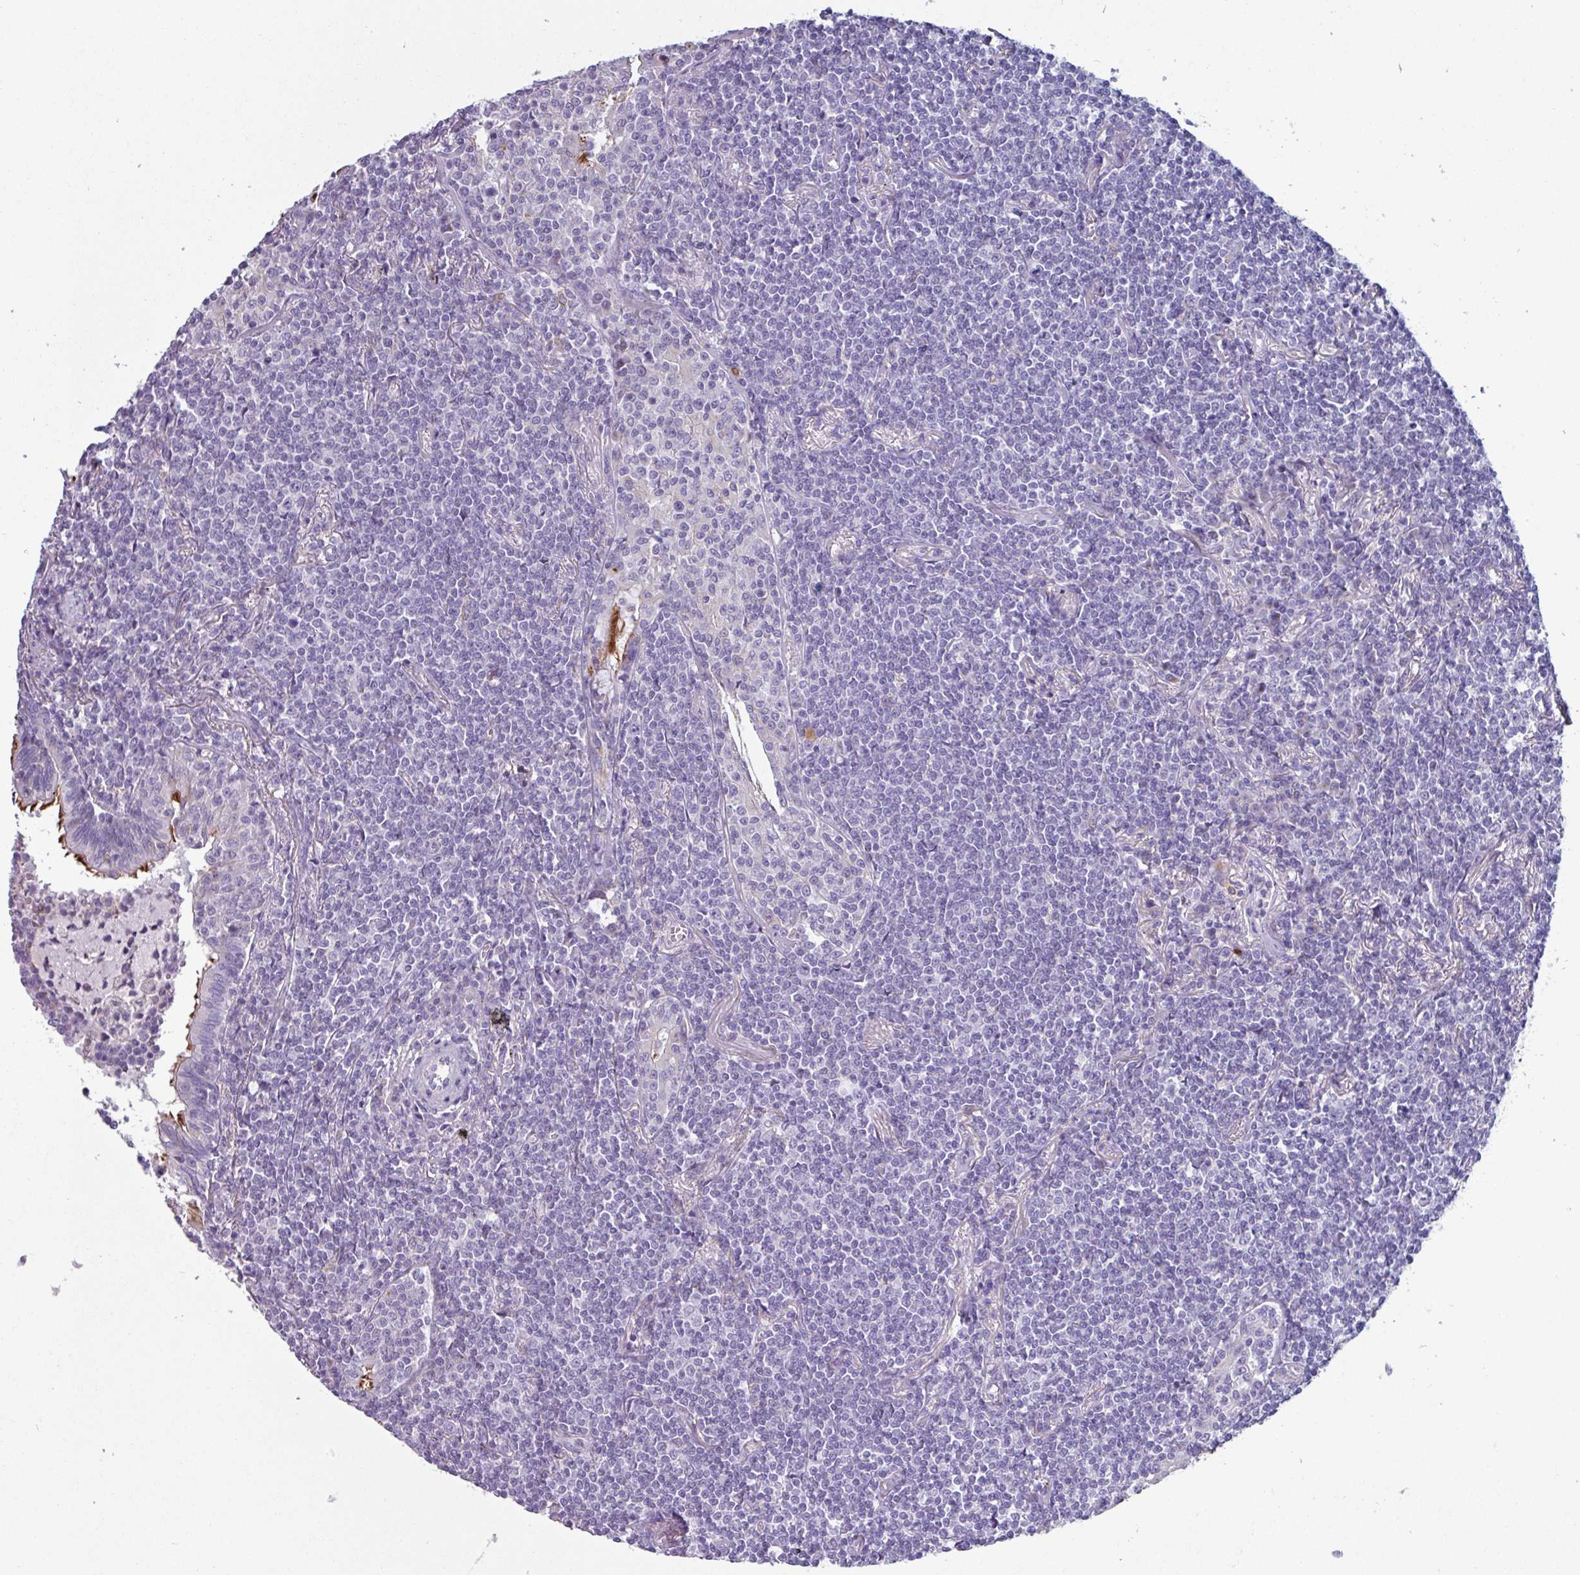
{"staining": {"intensity": "negative", "quantity": "none", "location": "none"}, "tissue": "lymphoma", "cell_type": "Tumor cells", "image_type": "cancer", "snomed": [{"axis": "morphology", "description": "Malignant lymphoma, non-Hodgkin's type, Low grade"}, {"axis": "topography", "description": "Lung"}], "caption": "The IHC micrograph has no significant staining in tumor cells of lymphoma tissue.", "gene": "ADGRE1", "patient": {"sex": "female", "age": 71}}